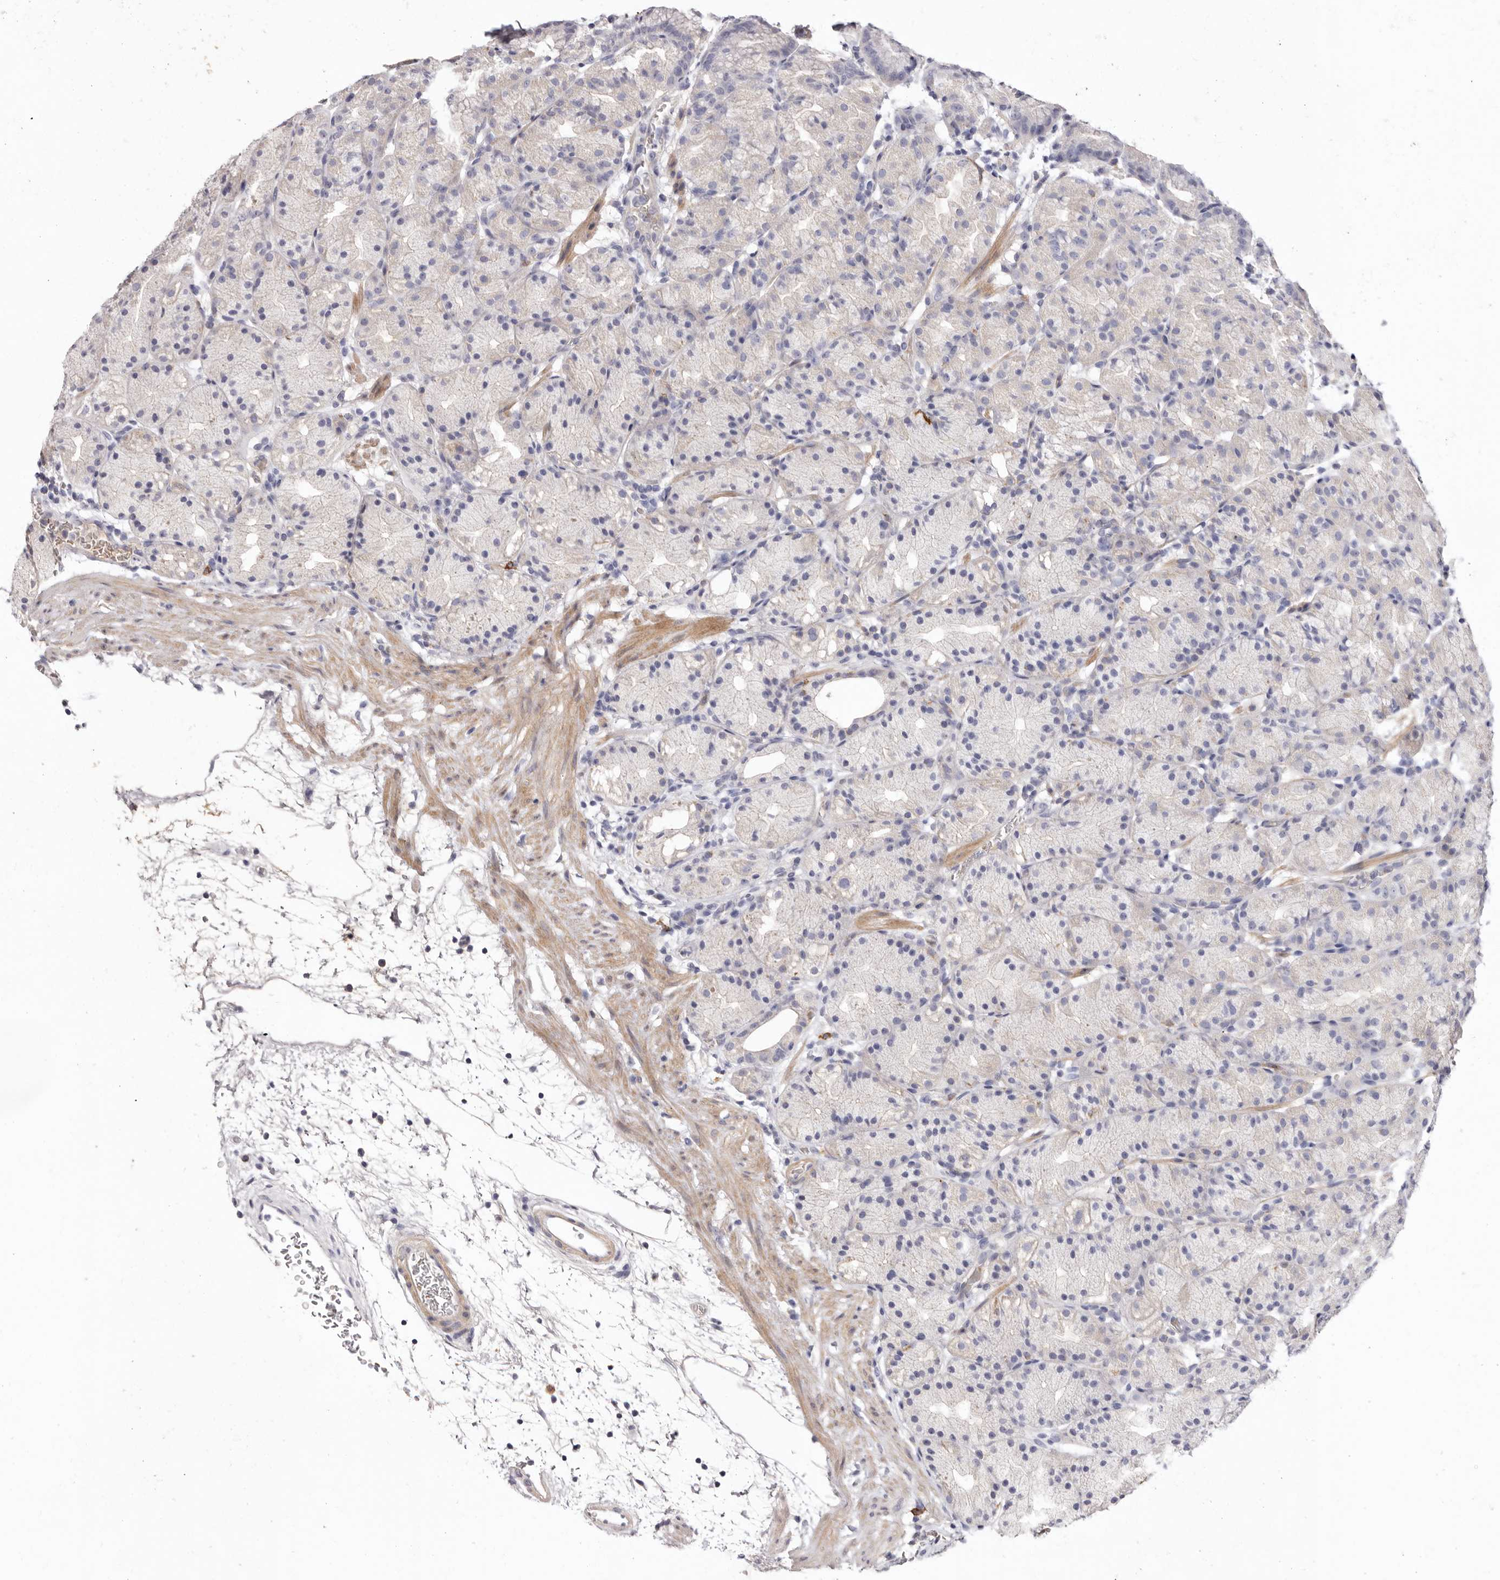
{"staining": {"intensity": "negative", "quantity": "none", "location": "none"}, "tissue": "stomach", "cell_type": "Glandular cells", "image_type": "normal", "snomed": [{"axis": "morphology", "description": "Normal tissue, NOS"}, {"axis": "topography", "description": "Stomach, upper"}], "caption": "DAB (3,3'-diaminobenzidine) immunohistochemical staining of normal human stomach demonstrates no significant staining in glandular cells.", "gene": "S1PR5", "patient": {"sex": "male", "age": 48}}